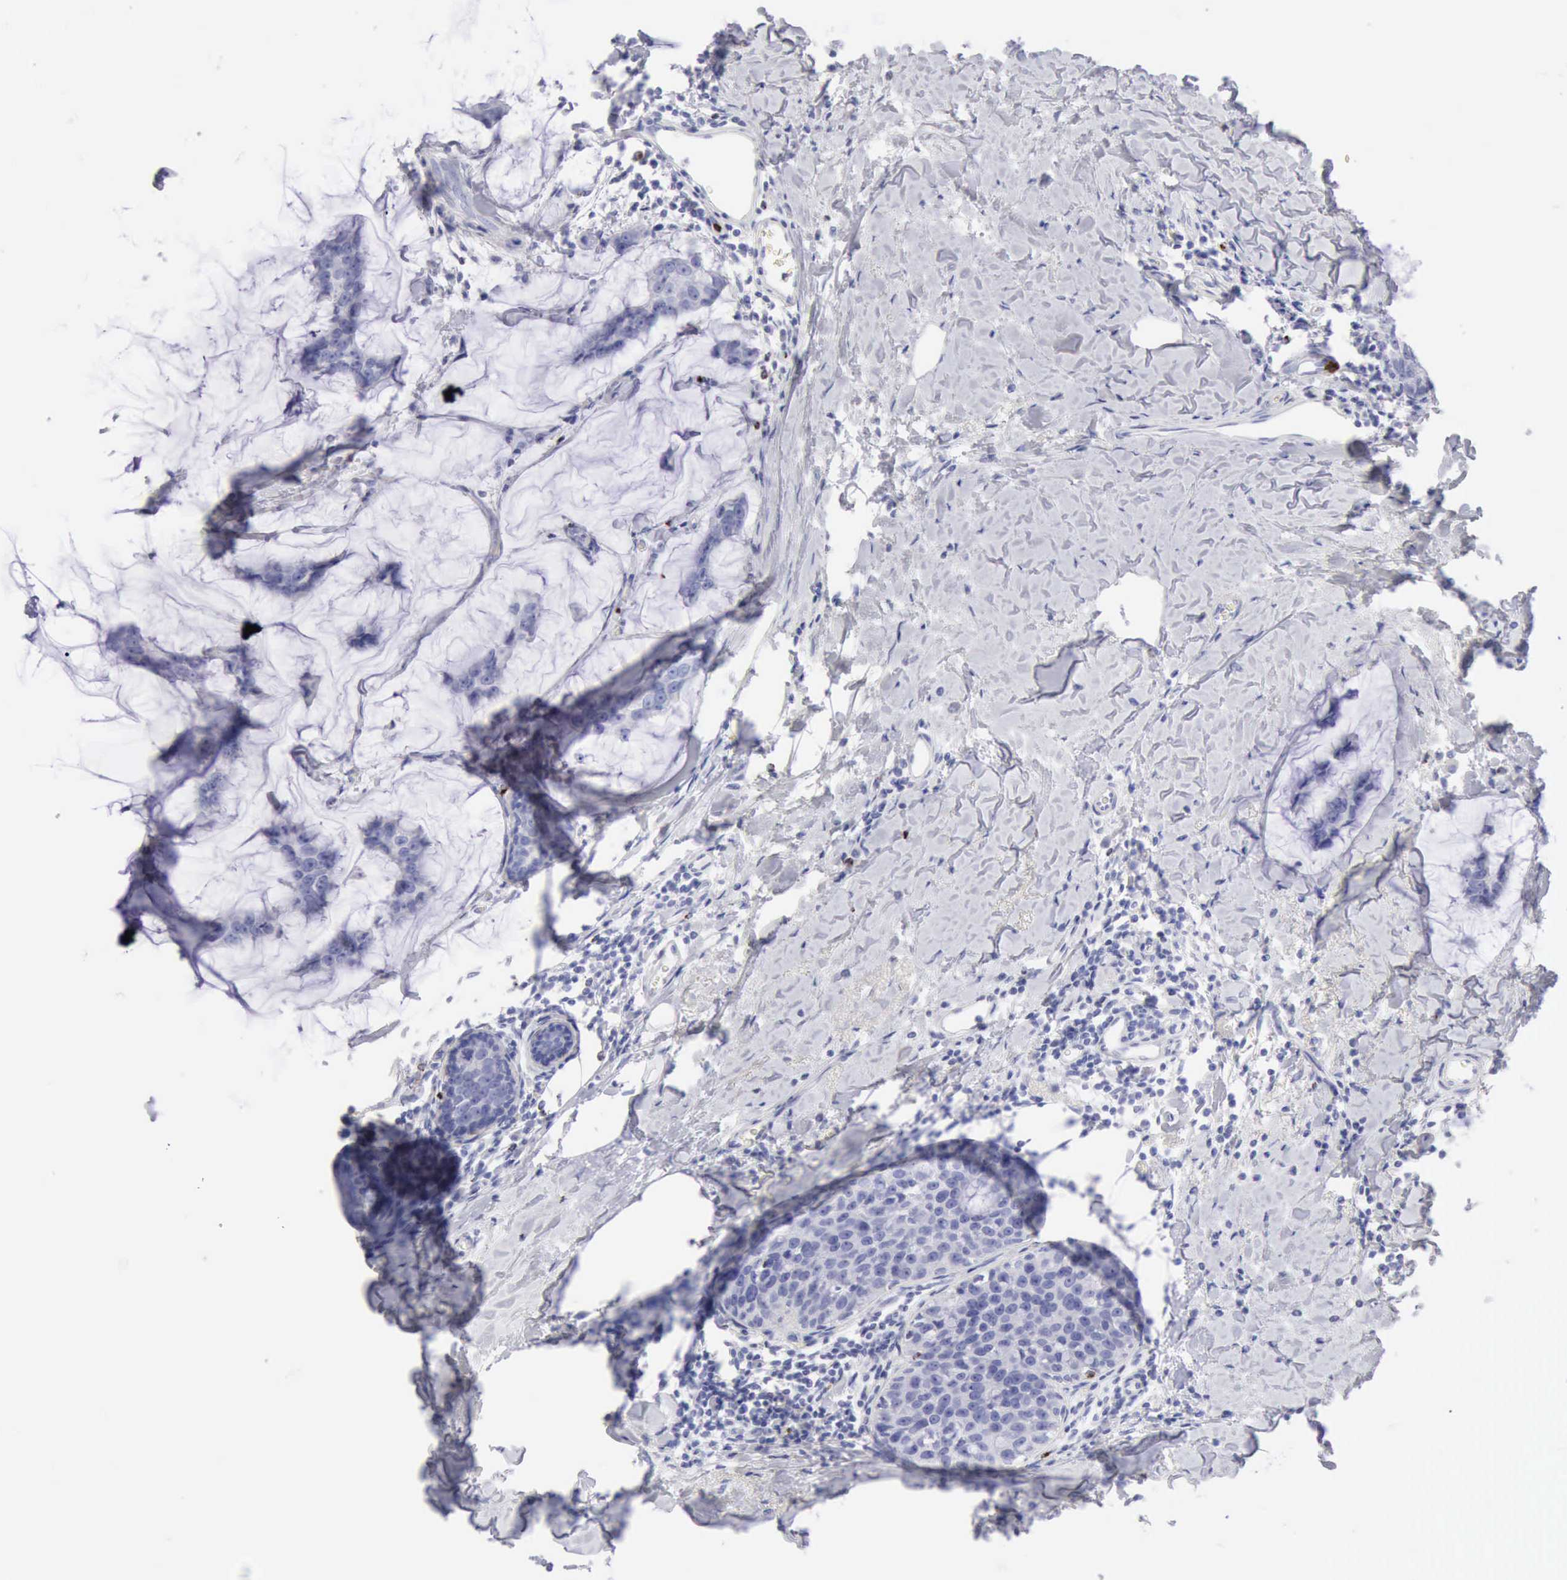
{"staining": {"intensity": "negative", "quantity": "none", "location": "none"}, "tissue": "breast cancer", "cell_type": "Tumor cells", "image_type": "cancer", "snomed": [{"axis": "morphology", "description": "Normal tissue, NOS"}, {"axis": "morphology", "description": "Duct carcinoma"}, {"axis": "topography", "description": "Breast"}], "caption": "Immunohistochemistry (IHC) image of human breast cancer (intraductal carcinoma) stained for a protein (brown), which displays no expression in tumor cells.", "gene": "GZMB", "patient": {"sex": "female", "age": 50}}